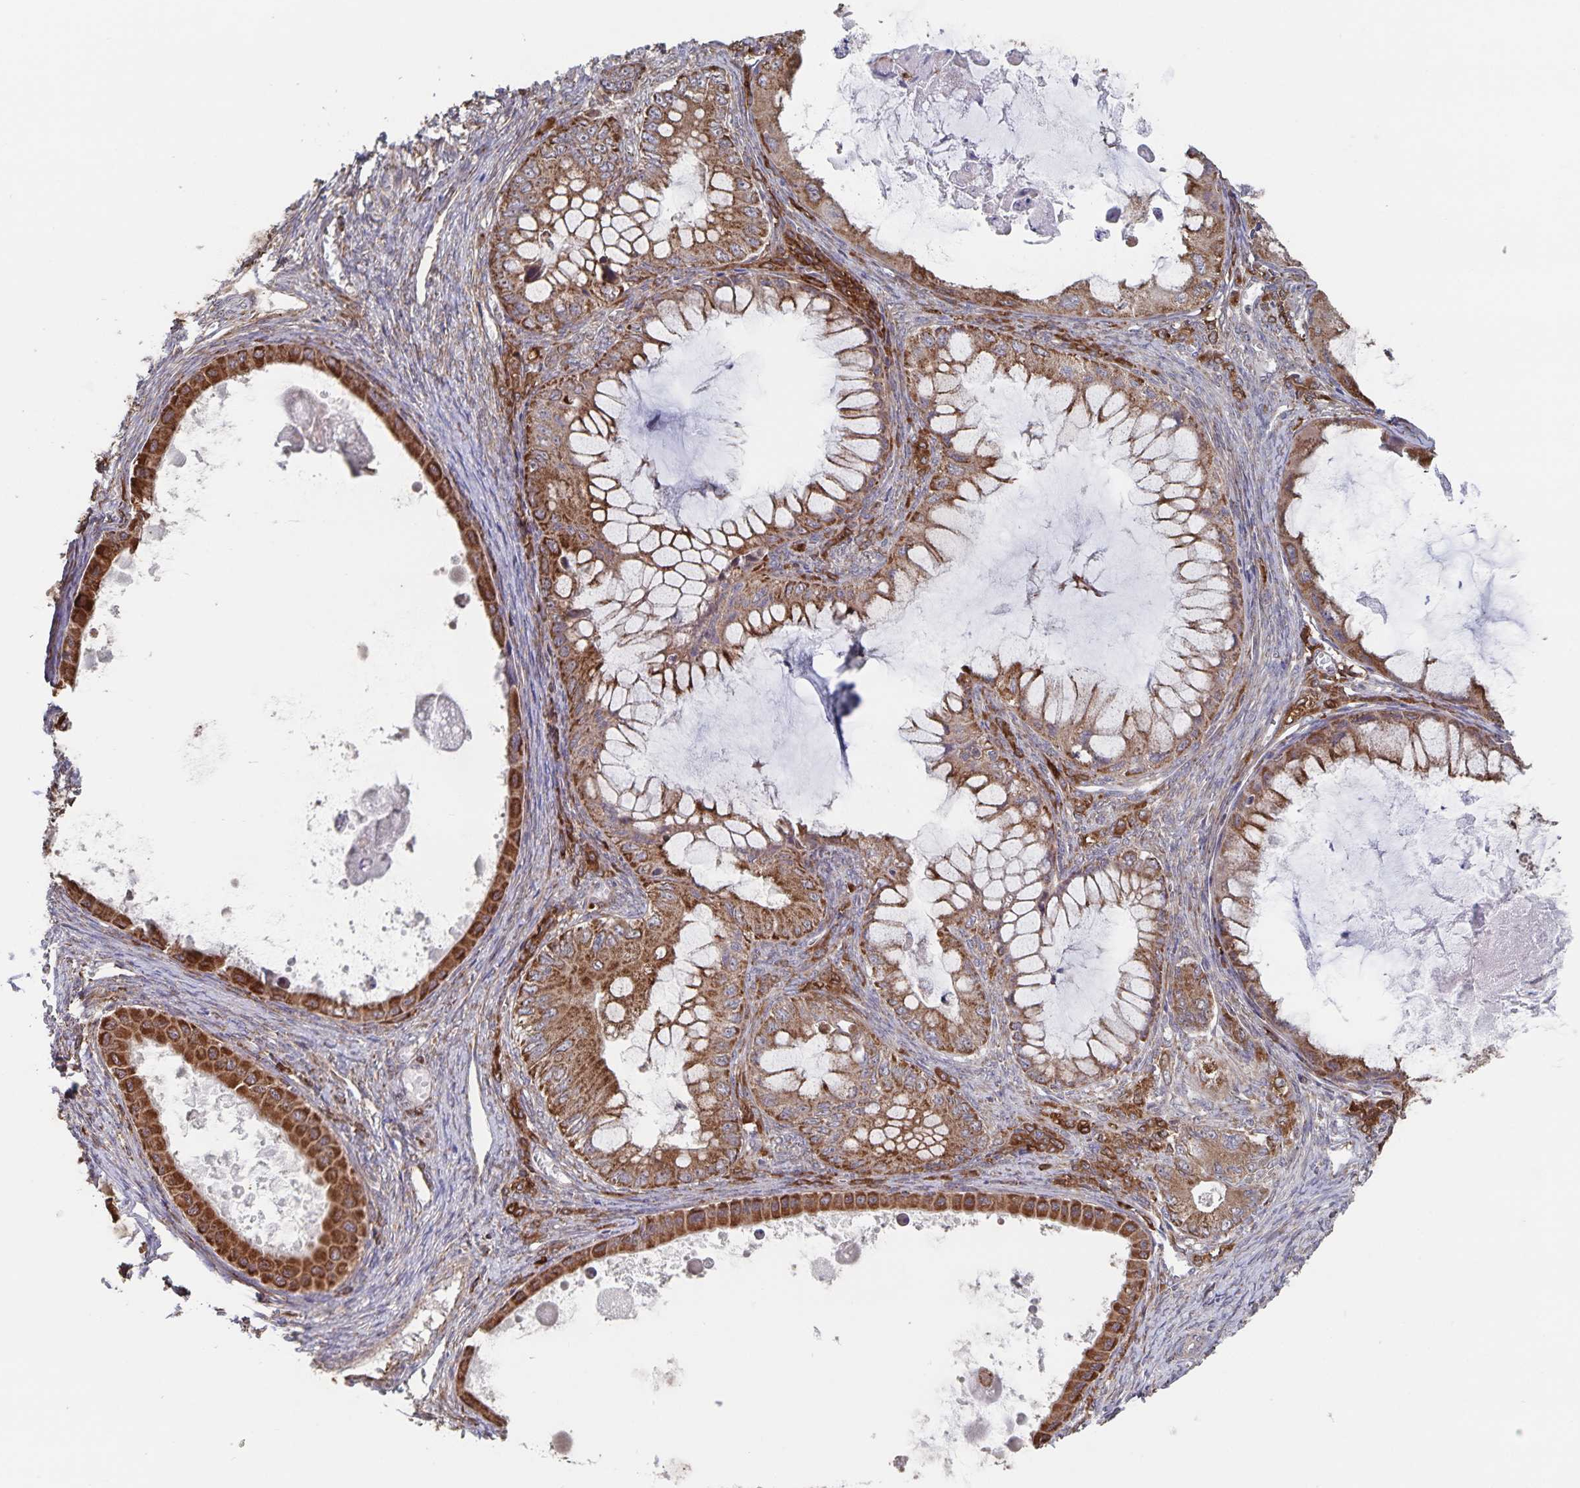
{"staining": {"intensity": "moderate", "quantity": ">75%", "location": "cytoplasmic/membranous"}, "tissue": "ovarian cancer", "cell_type": "Tumor cells", "image_type": "cancer", "snomed": [{"axis": "morphology", "description": "Cystadenocarcinoma, mucinous, NOS"}, {"axis": "topography", "description": "Ovary"}], "caption": "Protein expression by immunohistochemistry reveals moderate cytoplasmic/membranous staining in about >75% of tumor cells in mucinous cystadenocarcinoma (ovarian).", "gene": "ACACA", "patient": {"sex": "female", "age": 64}}